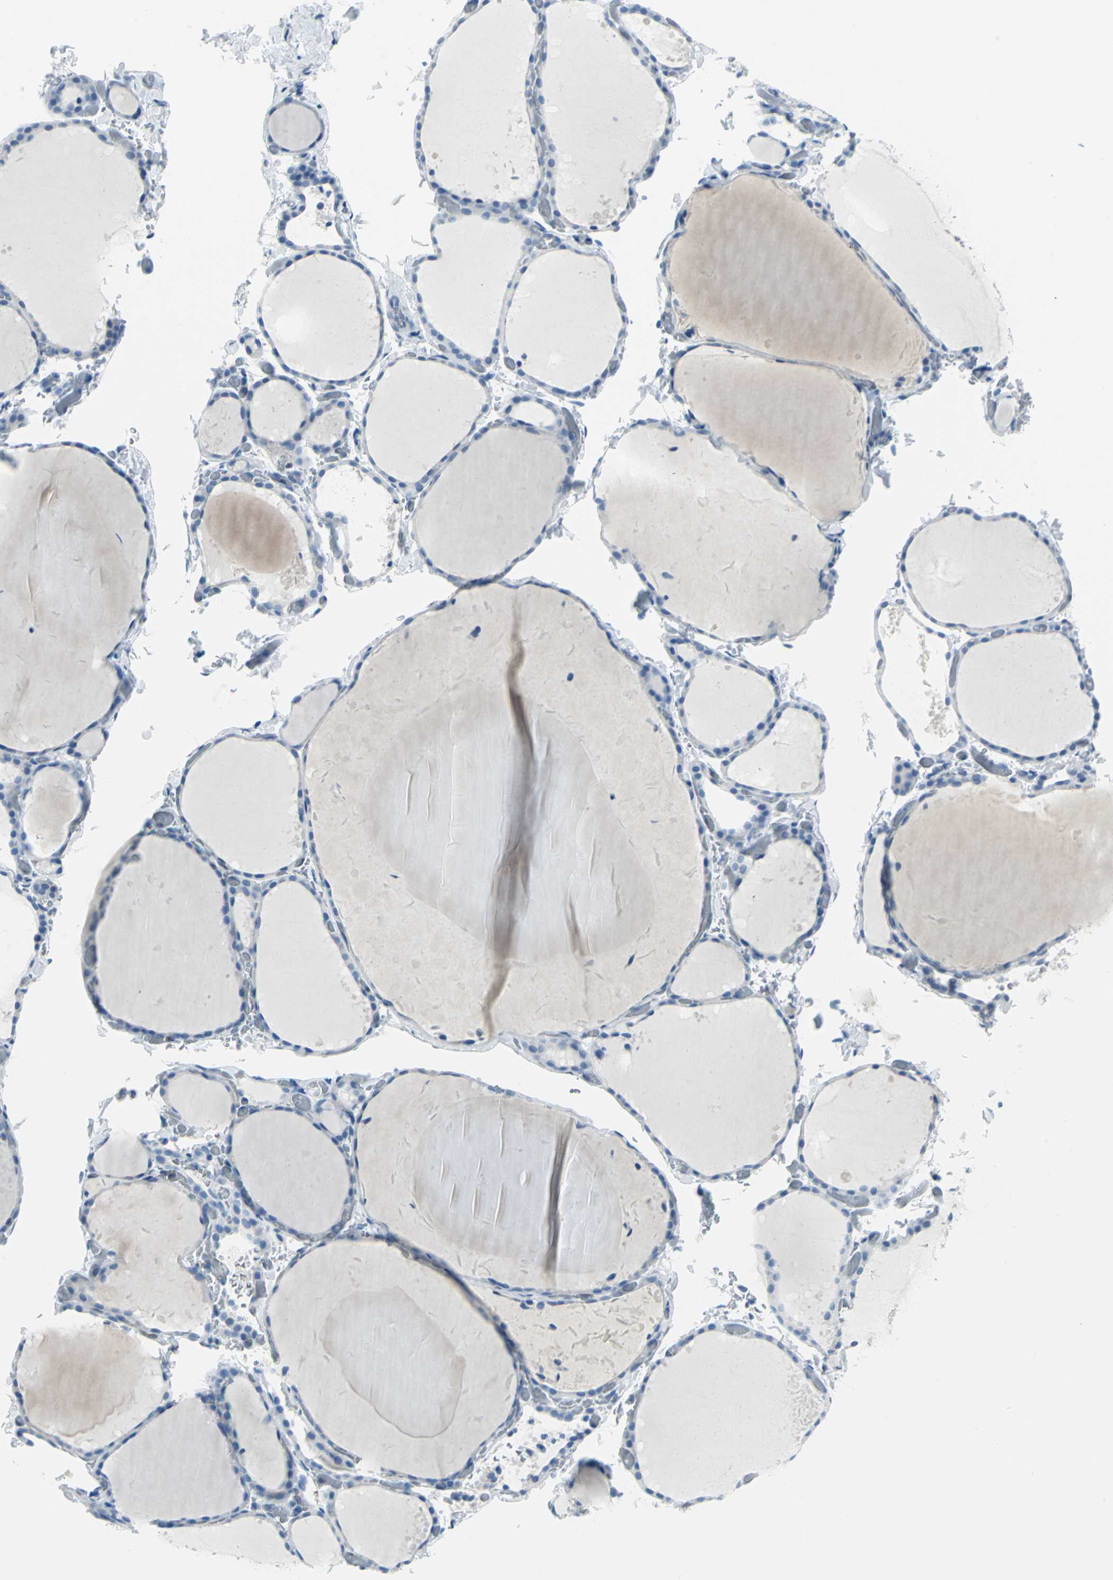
{"staining": {"intensity": "negative", "quantity": "none", "location": "none"}, "tissue": "thyroid gland", "cell_type": "Glandular cells", "image_type": "normal", "snomed": [{"axis": "morphology", "description": "Normal tissue, NOS"}, {"axis": "topography", "description": "Thyroid gland"}], "caption": "There is no significant staining in glandular cells of thyroid gland. Brightfield microscopy of immunohistochemistry (IHC) stained with DAB (3,3'-diaminobenzidine) (brown) and hematoxylin (blue), captured at high magnification.", "gene": "CYB5A", "patient": {"sex": "female", "age": 22}}